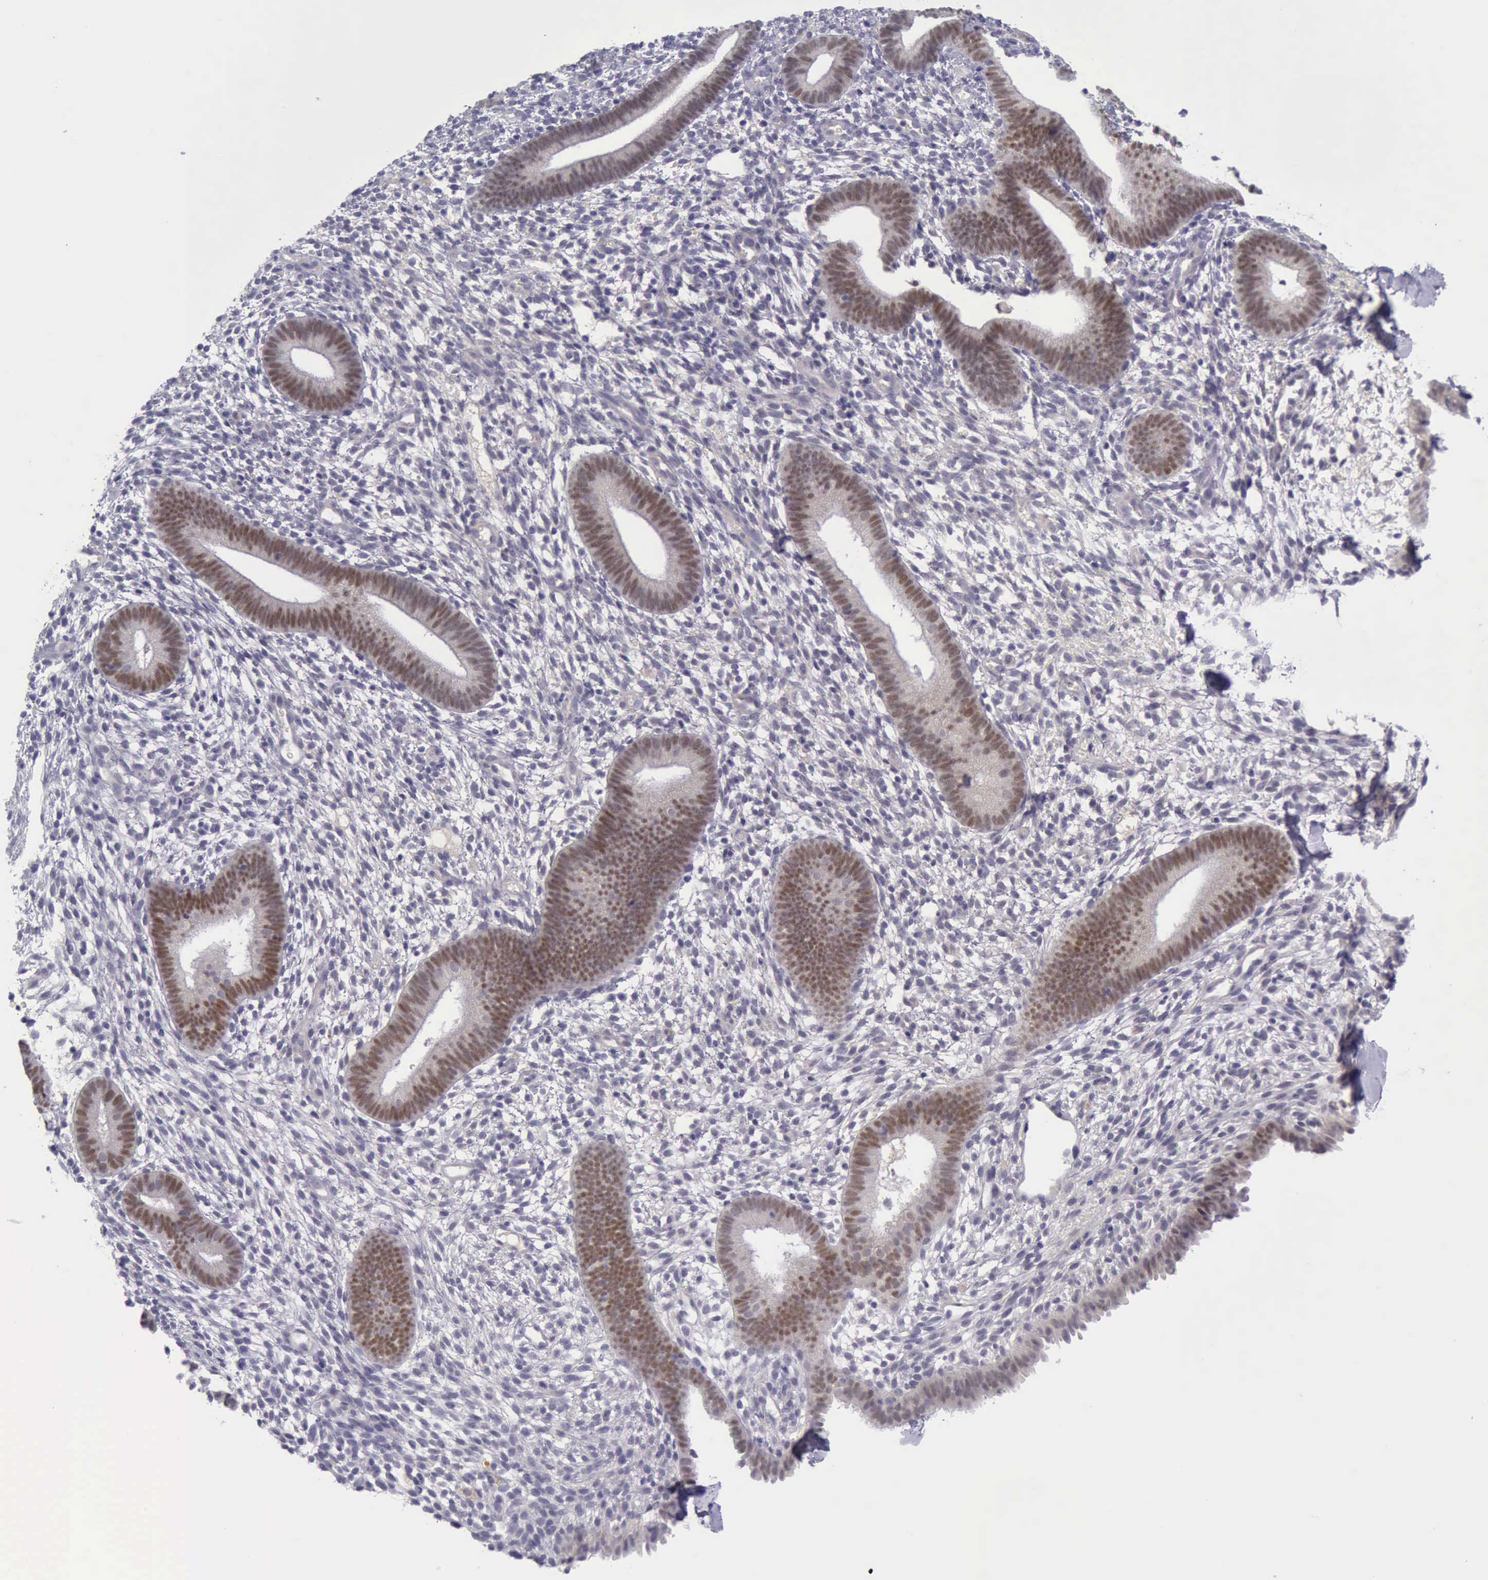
{"staining": {"intensity": "negative", "quantity": "none", "location": "none"}, "tissue": "endometrium", "cell_type": "Cells in endometrial stroma", "image_type": "normal", "snomed": [{"axis": "morphology", "description": "Normal tissue, NOS"}, {"axis": "topography", "description": "Smooth muscle"}, {"axis": "topography", "description": "Endometrium"}], "caption": "Immunohistochemistry of normal endometrium displays no expression in cells in endometrial stroma. The staining was performed using DAB (3,3'-diaminobenzidine) to visualize the protein expression in brown, while the nuclei were stained in blue with hematoxylin (Magnification: 20x).", "gene": "ARNT2", "patient": {"sex": "female", "age": 57}}